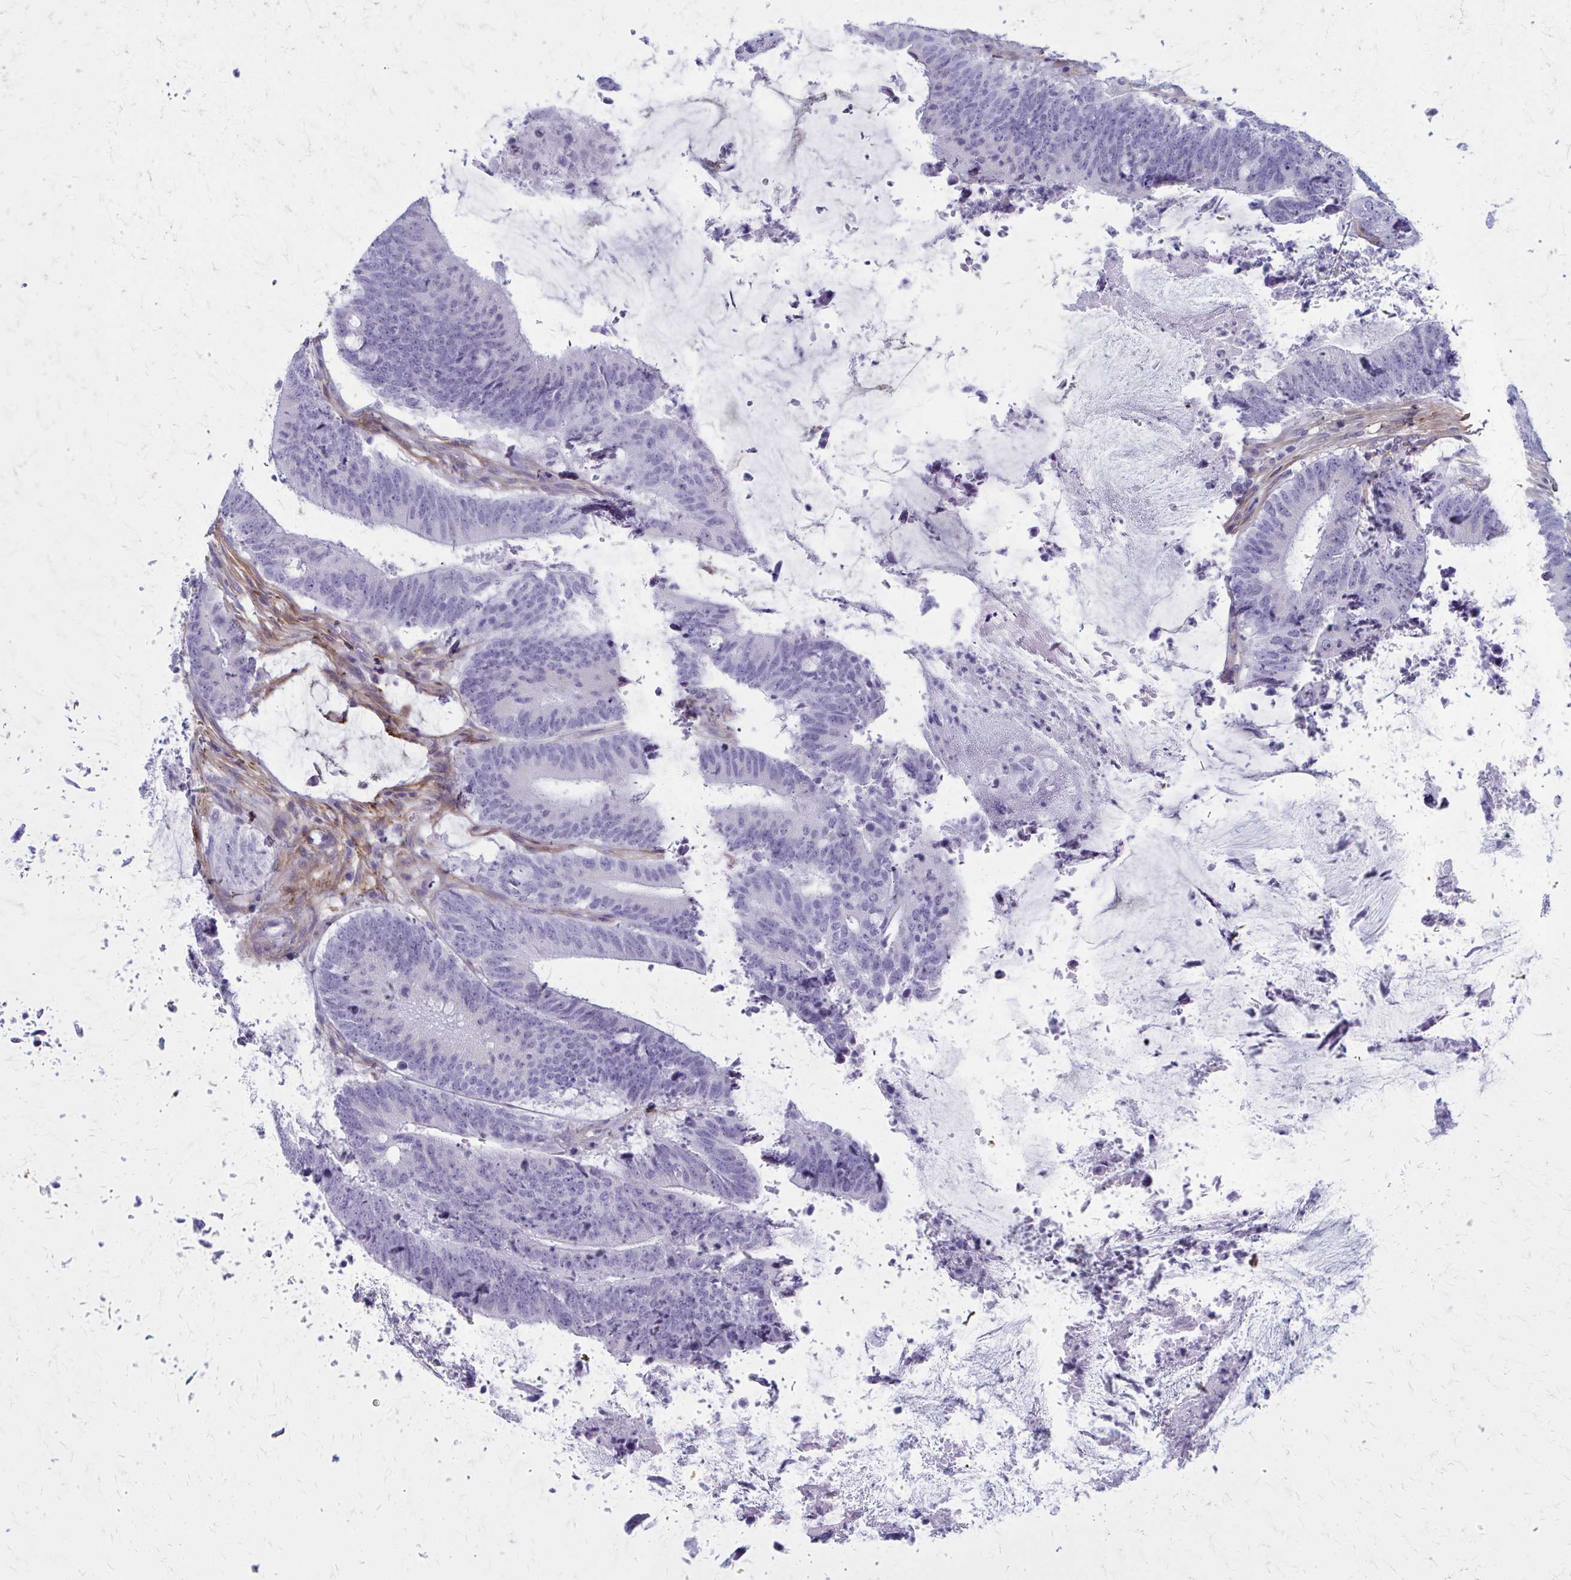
{"staining": {"intensity": "negative", "quantity": "none", "location": "none"}, "tissue": "colorectal cancer", "cell_type": "Tumor cells", "image_type": "cancer", "snomed": [{"axis": "morphology", "description": "Adenocarcinoma, NOS"}, {"axis": "topography", "description": "Colon"}], "caption": "DAB immunohistochemical staining of human colorectal cancer demonstrates no significant positivity in tumor cells.", "gene": "AKAP12", "patient": {"sex": "female", "age": 43}}